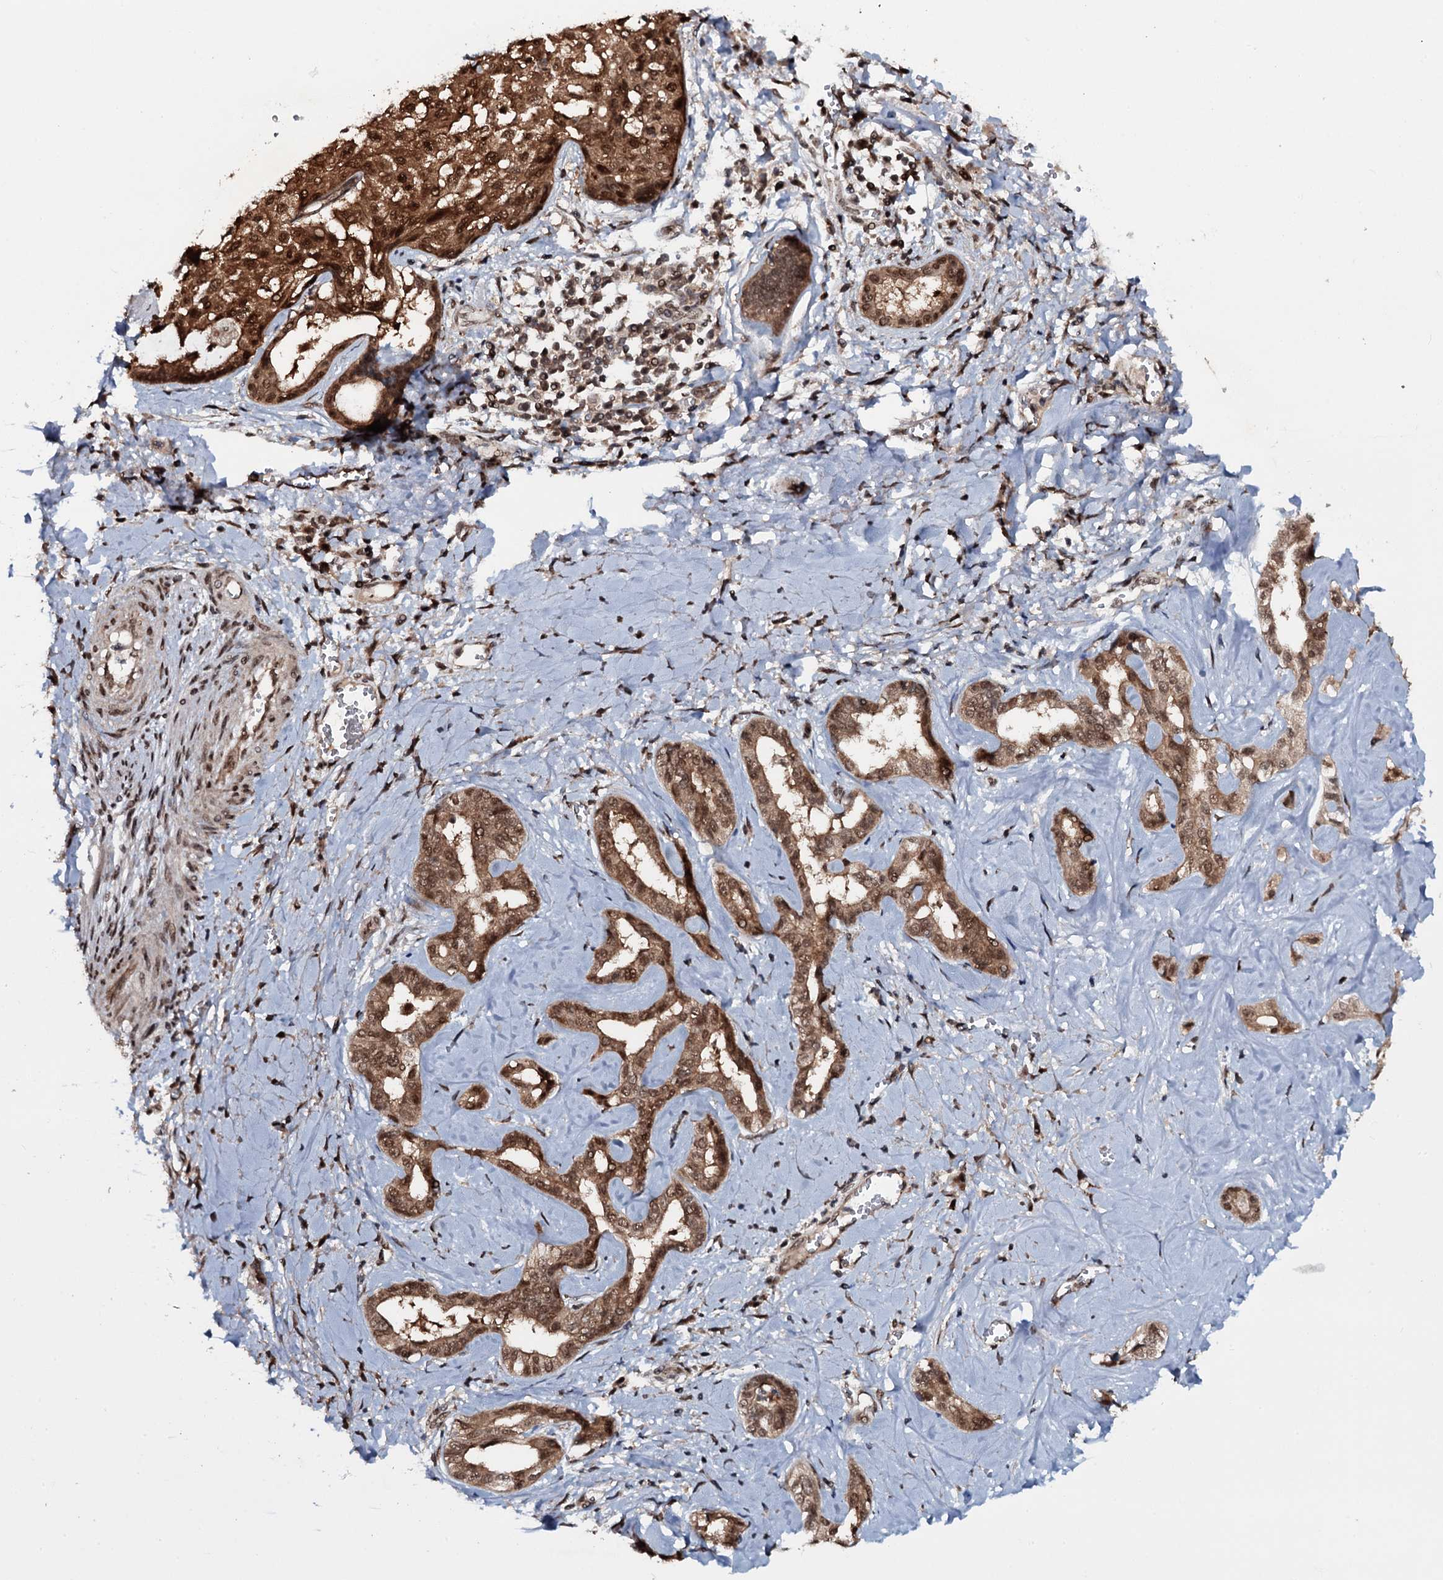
{"staining": {"intensity": "strong", "quantity": ">75%", "location": "cytoplasmic/membranous,nuclear"}, "tissue": "liver cancer", "cell_type": "Tumor cells", "image_type": "cancer", "snomed": [{"axis": "morphology", "description": "Cholangiocarcinoma"}, {"axis": "topography", "description": "Liver"}], "caption": "Immunohistochemistry histopathology image of neoplastic tissue: human liver cholangiocarcinoma stained using IHC exhibits high levels of strong protein expression localized specifically in the cytoplasmic/membranous and nuclear of tumor cells, appearing as a cytoplasmic/membranous and nuclear brown color.", "gene": "HDDC3", "patient": {"sex": "female", "age": 77}}